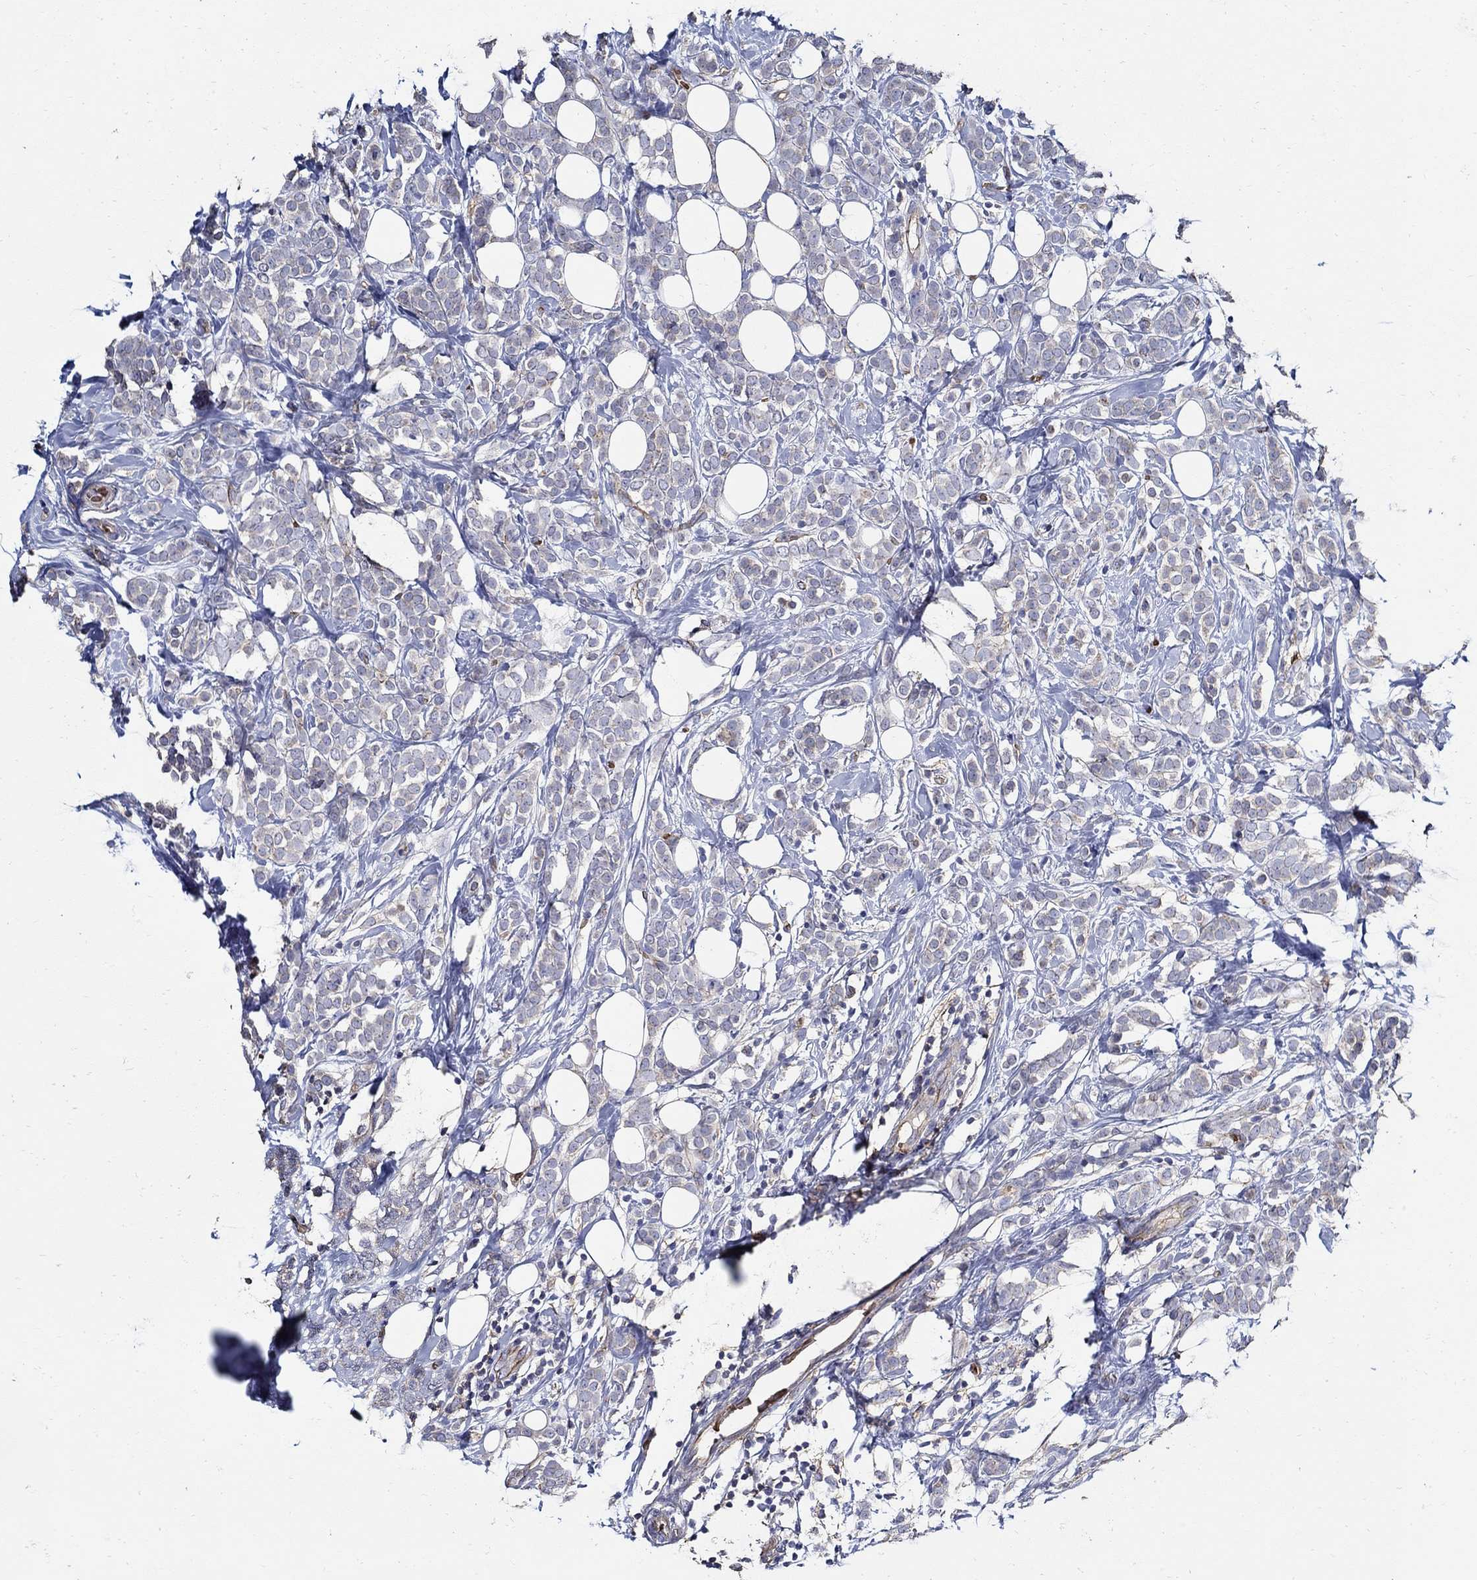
{"staining": {"intensity": "negative", "quantity": "none", "location": "none"}, "tissue": "breast cancer", "cell_type": "Tumor cells", "image_type": "cancer", "snomed": [{"axis": "morphology", "description": "Lobular carcinoma"}, {"axis": "topography", "description": "Breast"}], "caption": "High power microscopy image of an immunohistochemistry photomicrograph of breast cancer (lobular carcinoma), revealing no significant expression in tumor cells.", "gene": "APBB3", "patient": {"sex": "female", "age": 49}}